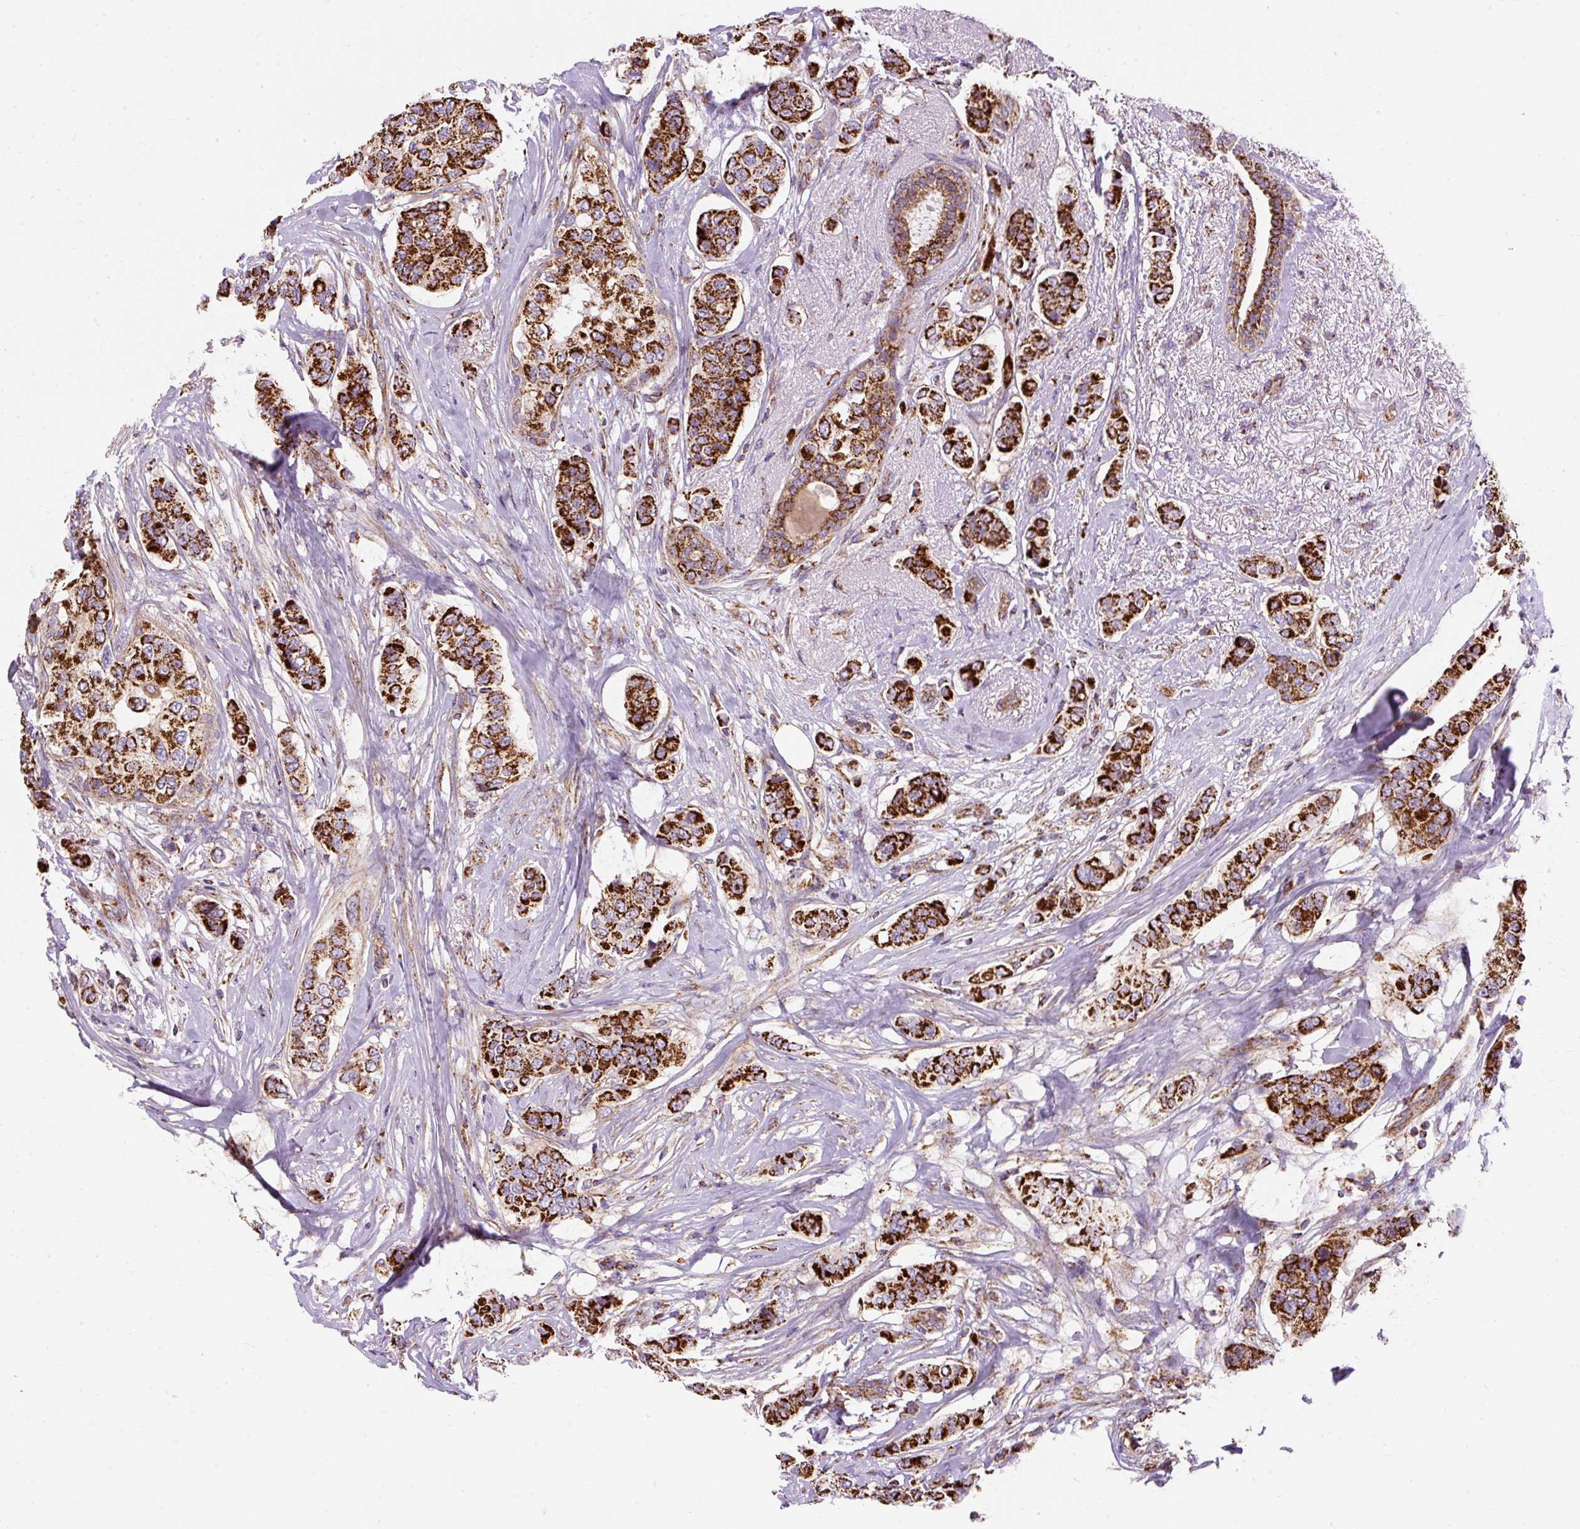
{"staining": {"intensity": "strong", "quantity": ">75%", "location": "cytoplasmic/membranous"}, "tissue": "breast cancer", "cell_type": "Tumor cells", "image_type": "cancer", "snomed": [{"axis": "morphology", "description": "Lobular carcinoma"}, {"axis": "topography", "description": "Breast"}], "caption": "The immunohistochemical stain highlights strong cytoplasmic/membranous expression in tumor cells of breast cancer tissue.", "gene": "CEP290", "patient": {"sex": "female", "age": 51}}